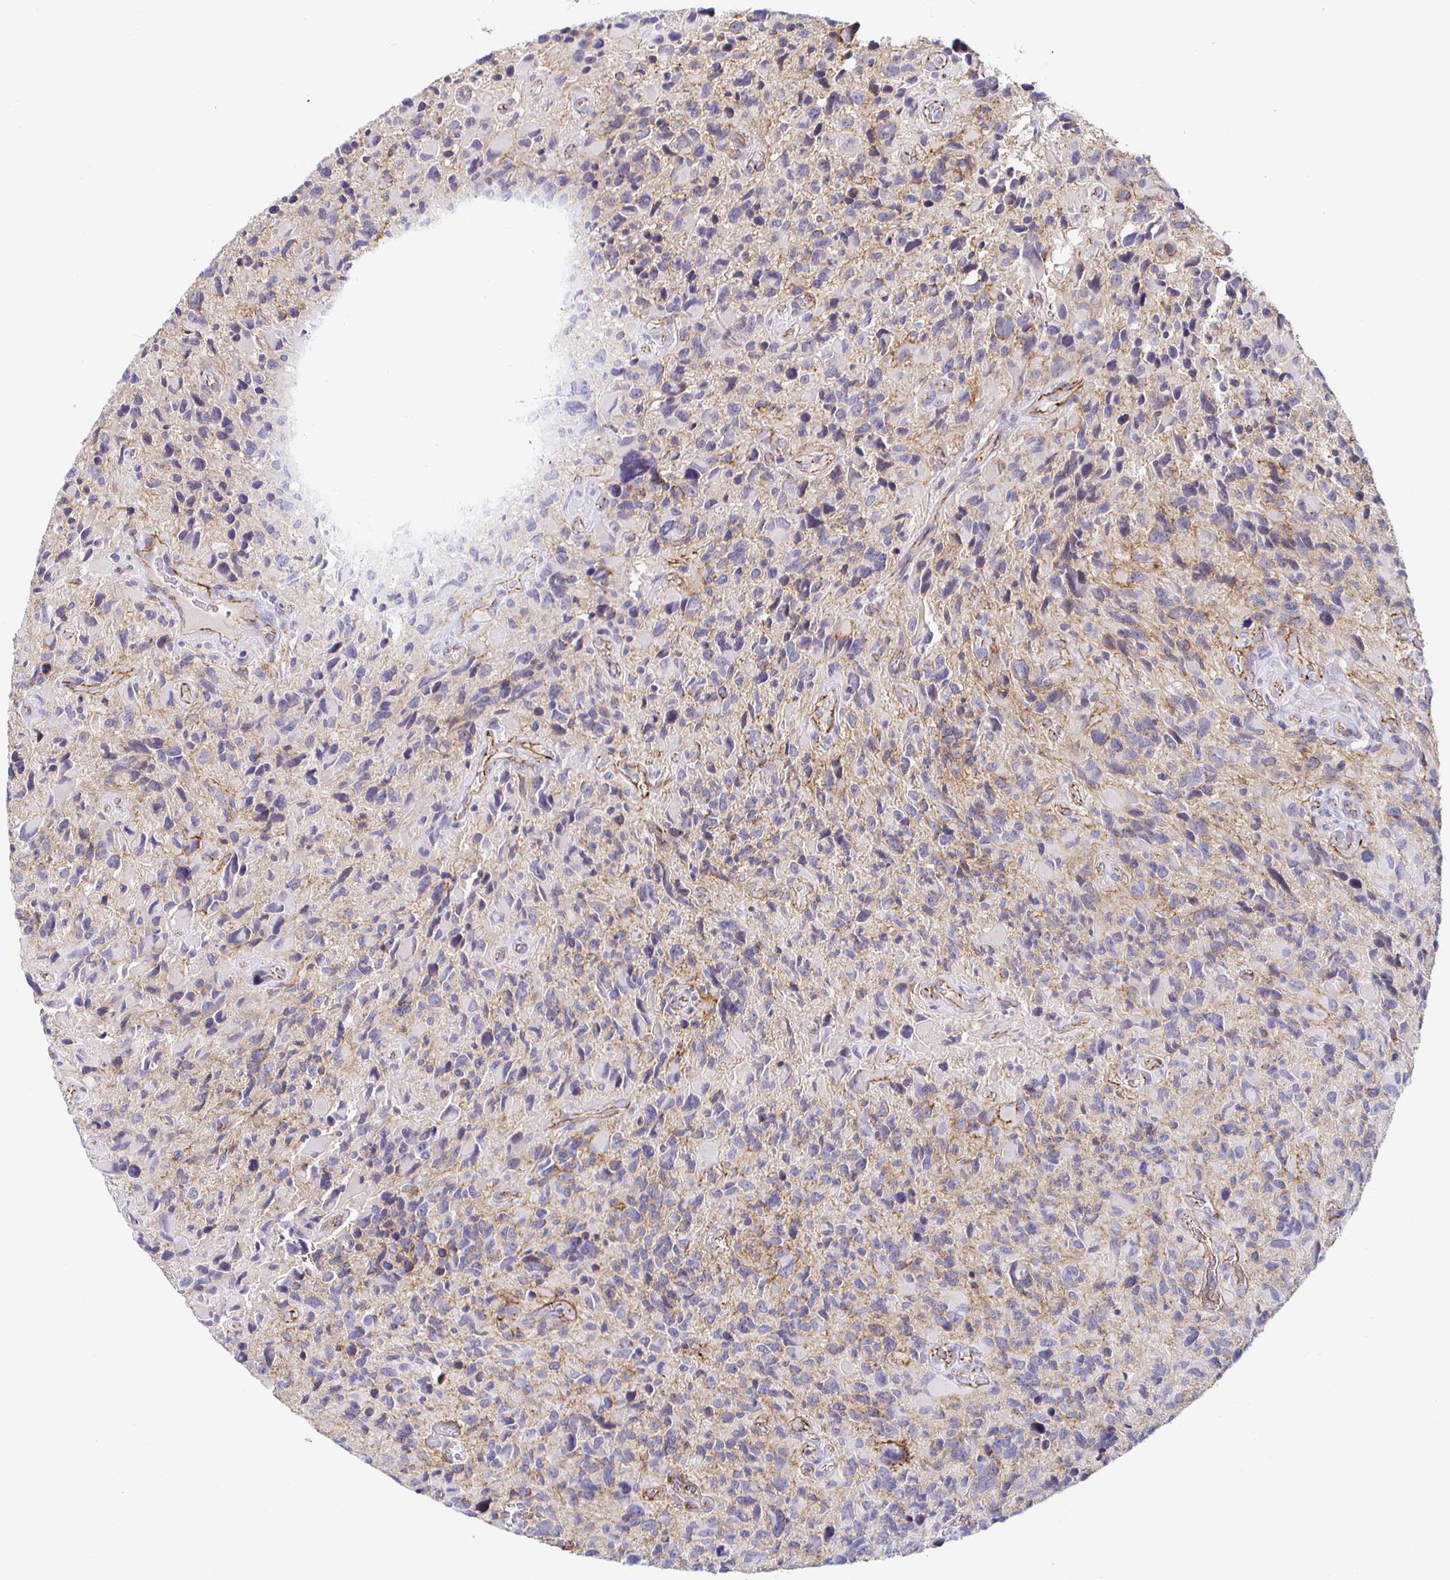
{"staining": {"intensity": "weak", "quantity": "25%-75%", "location": "cytoplasmic/membranous"}, "tissue": "glioma", "cell_type": "Tumor cells", "image_type": "cancer", "snomed": [{"axis": "morphology", "description": "Glioma, malignant, High grade"}, {"axis": "topography", "description": "Brain"}], "caption": "The histopathology image demonstrates a brown stain indicating the presence of a protein in the cytoplasmic/membranous of tumor cells in malignant glioma (high-grade).", "gene": "PIWIL3", "patient": {"sex": "male", "age": 46}}